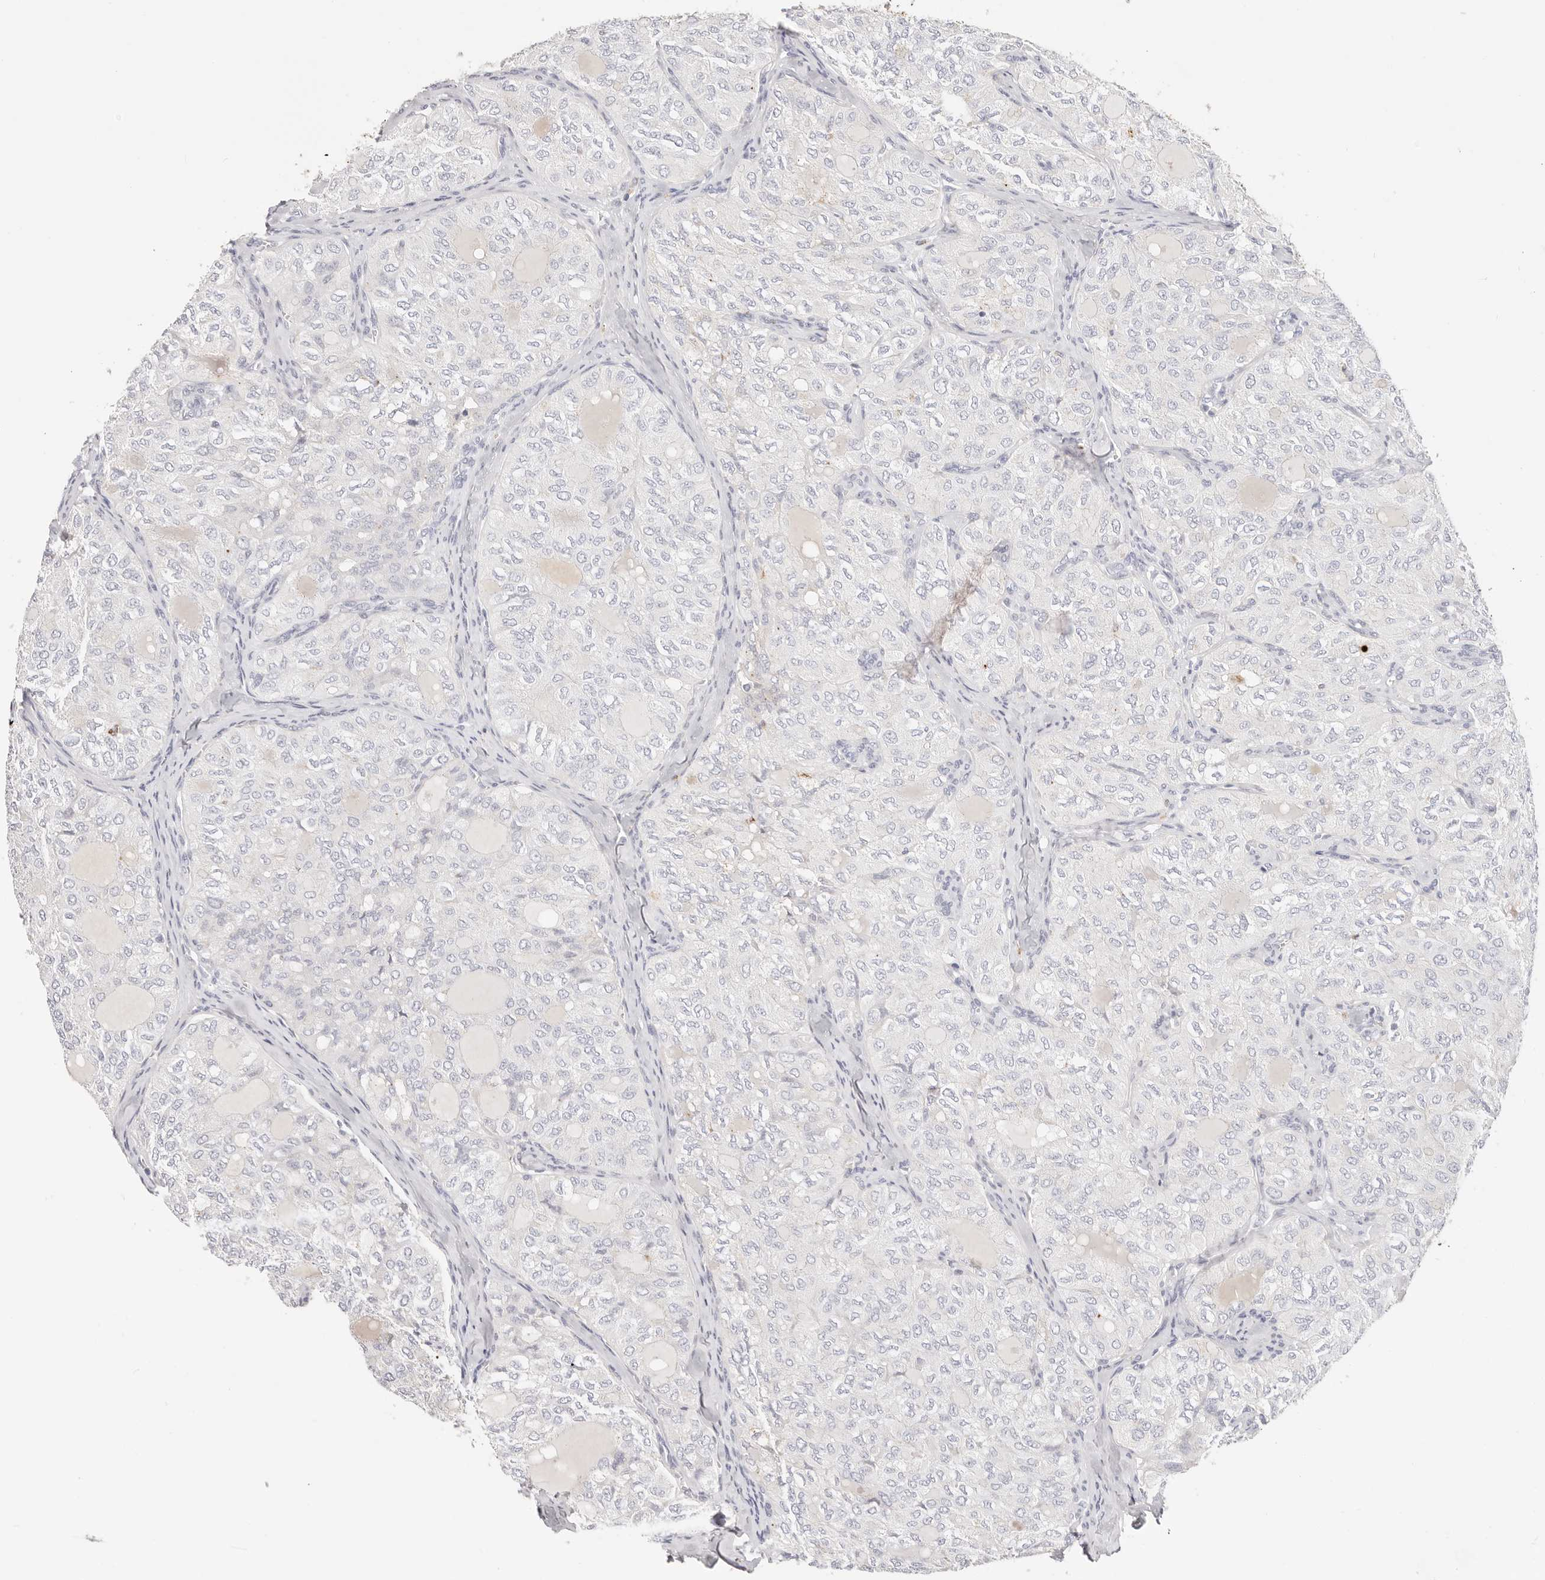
{"staining": {"intensity": "negative", "quantity": "none", "location": "none"}, "tissue": "thyroid cancer", "cell_type": "Tumor cells", "image_type": "cancer", "snomed": [{"axis": "morphology", "description": "Follicular adenoma carcinoma, NOS"}, {"axis": "topography", "description": "Thyroid gland"}], "caption": "Tumor cells show no significant positivity in thyroid cancer.", "gene": "STKLD1", "patient": {"sex": "male", "age": 75}}